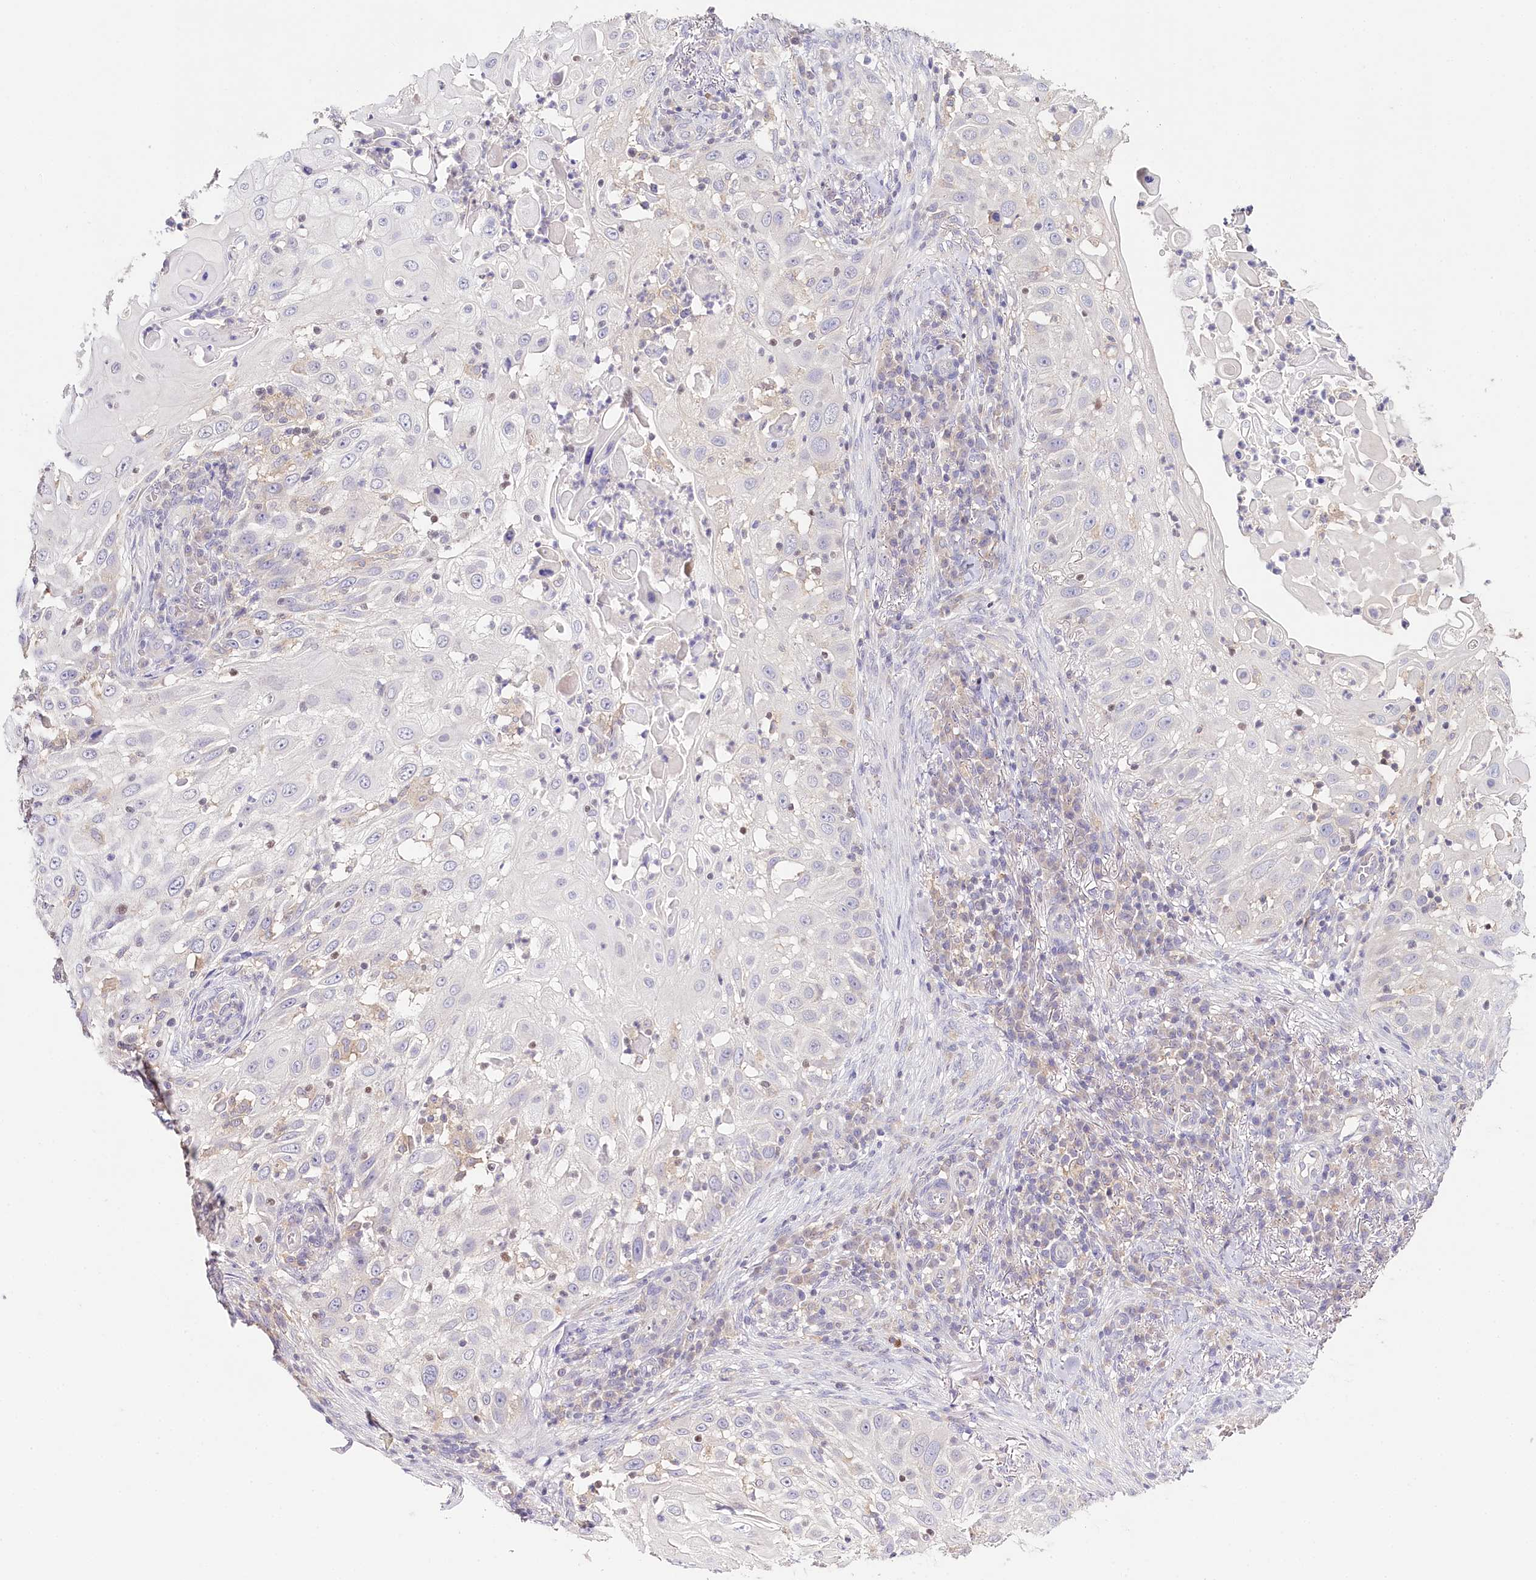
{"staining": {"intensity": "negative", "quantity": "none", "location": "none"}, "tissue": "skin cancer", "cell_type": "Tumor cells", "image_type": "cancer", "snomed": [{"axis": "morphology", "description": "Squamous cell carcinoma, NOS"}, {"axis": "topography", "description": "Skin"}], "caption": "This histopathology image is of skin cancer stained with immunohistochemistry to label a protein in brown with the nuclei are counter-stained blue. There is no staining in tumor cells. The staining was performed using DAB to visualize the protein expression in brown, while the nuclei were stained in blue with hematoxylin (Magnification: 20x).", "gene": "DAPK1", "patient": {"sex": "female", "age": 44}}